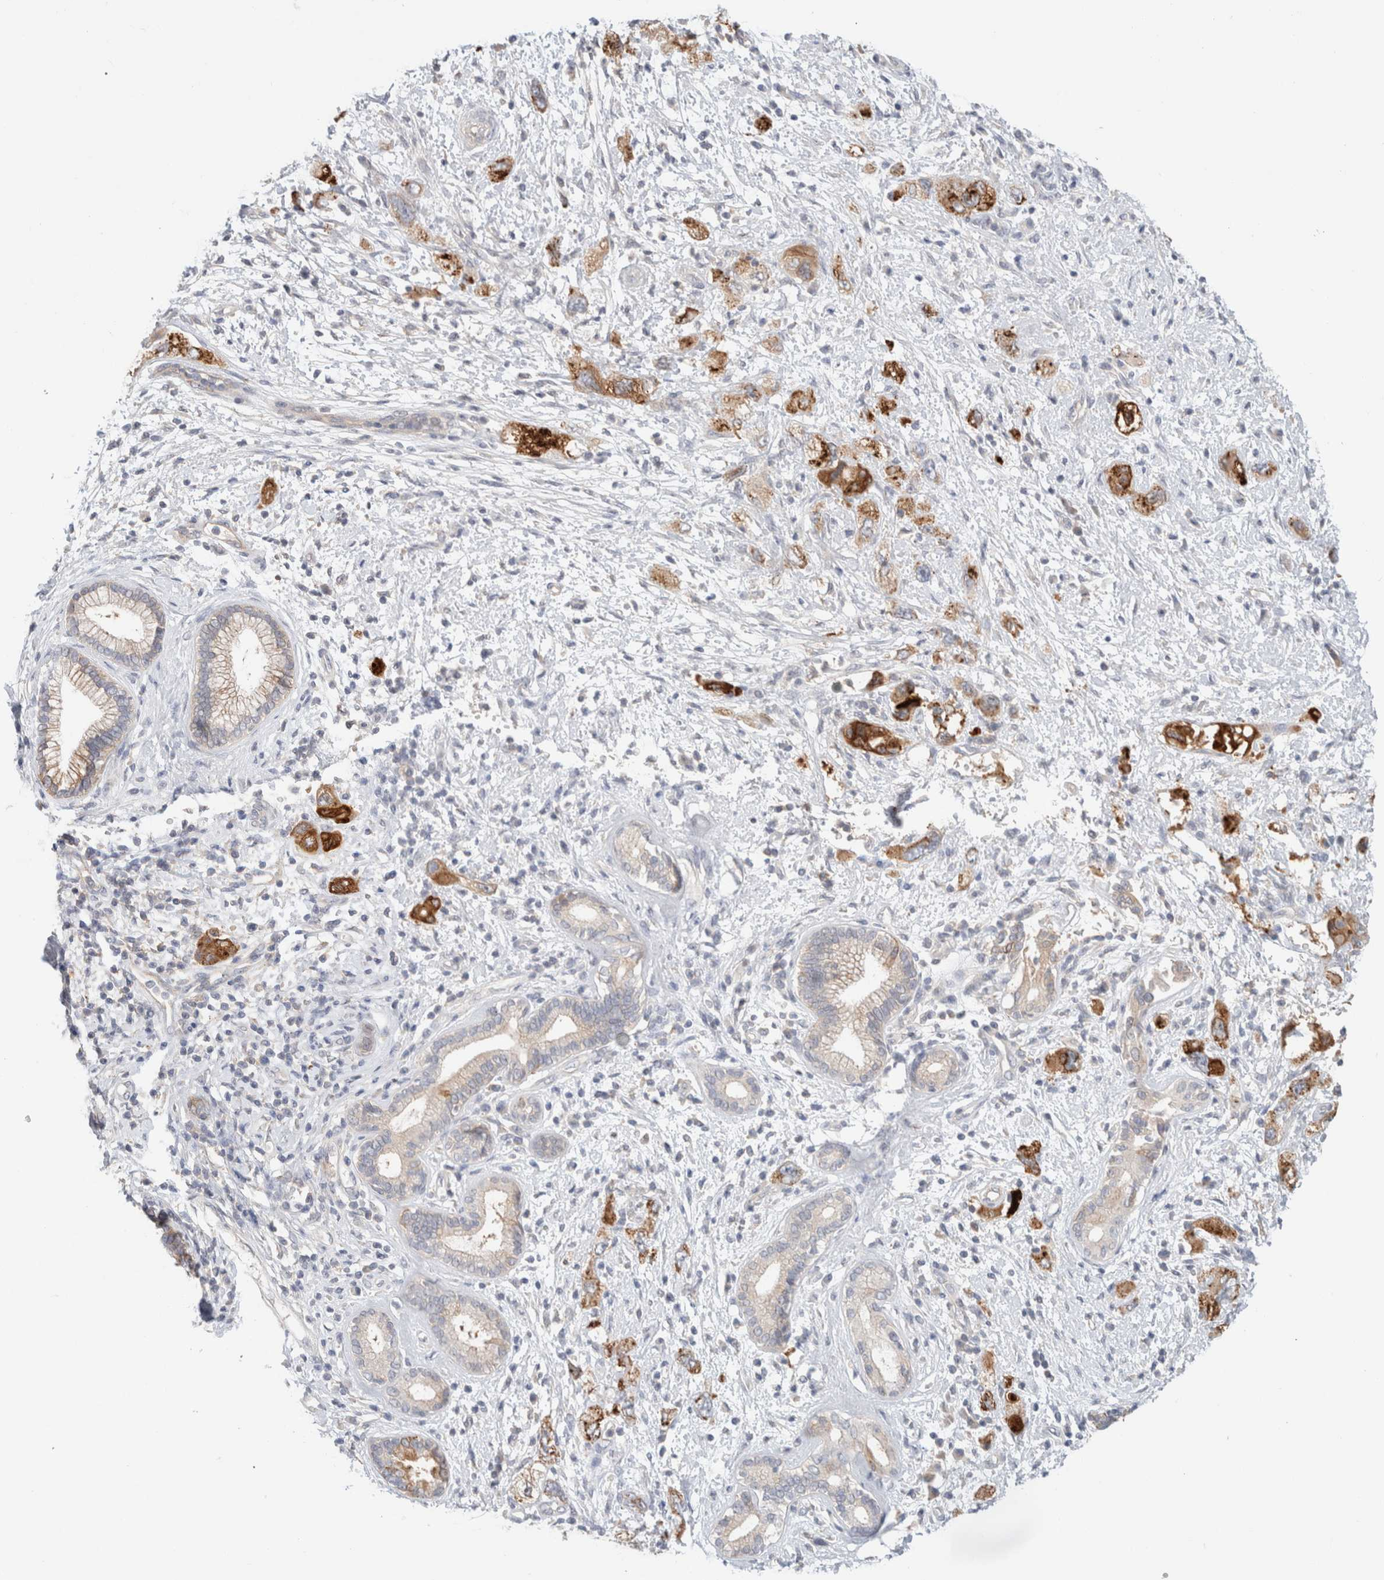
{"staining": {"intensity": "strong", "quantity": ">75%", "location": "cytoplasmic/membranous"}, "tissue": "pancreatic cancer", "cell_type": "Tumor cells", "image_type": "cancer", "snomed": [{"axis": "morphology", "description": "Adenocarcinoma, NOS"}, {"axis": "topography", "description": "Pancreas"}], "caption": "Pancreatic cancer (adenocarcinoma) stained with IHC exhibits strong cytoplasmic/membranous positivity in about >75% of tumor cells. Nuclei are stained in blue.", "gene": "SDR16C5", "patient": {"sex": "female", "age": 73}}